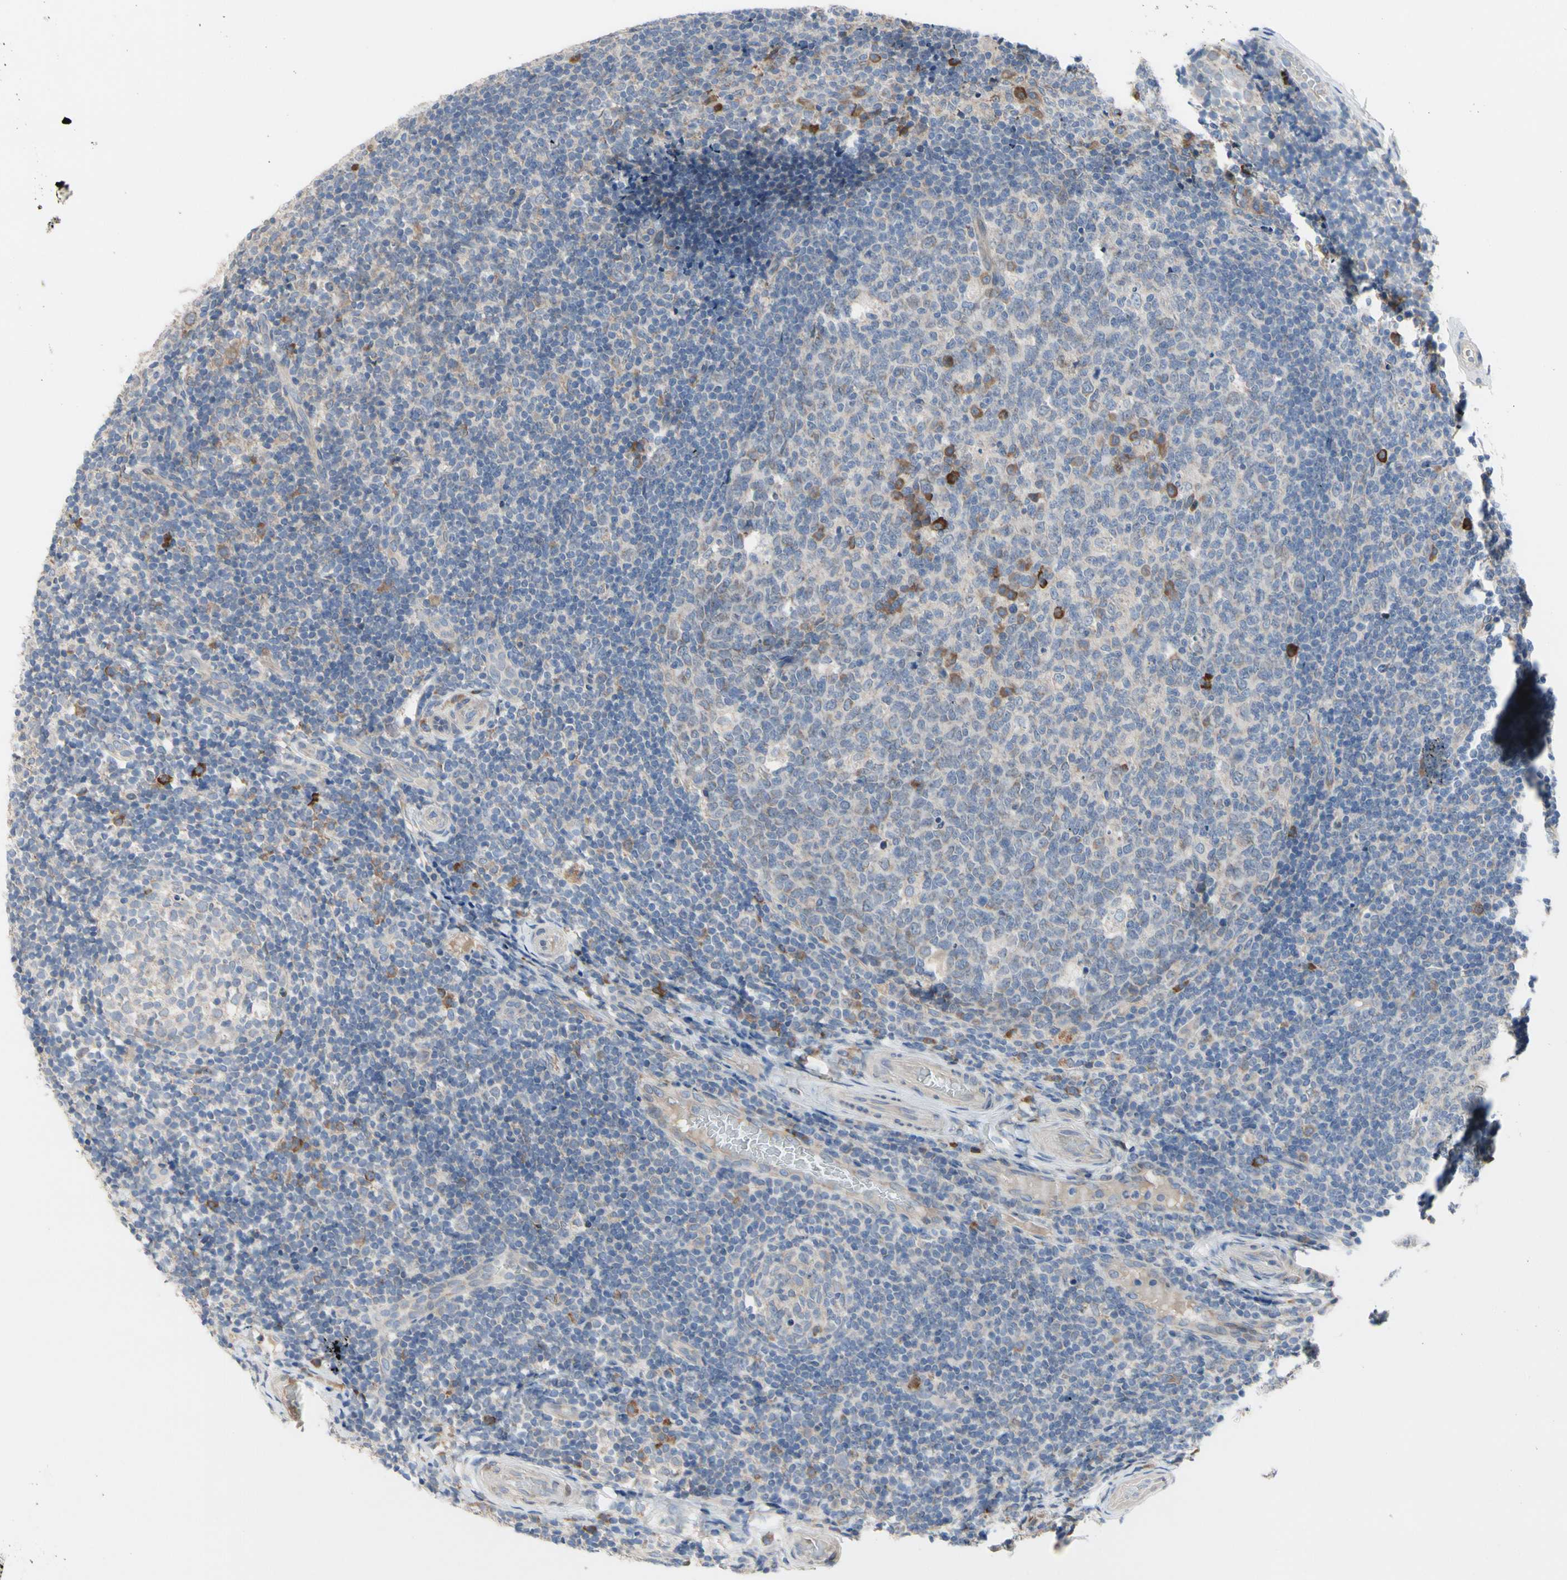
{"staining": {"intensity": "strong", "quantity": "<25%", "location": "cytoplasmic/membranous"}, "tissue": "tonsil", "cell_type": "Germinal center cells", "image_type": "normal", "snomed": [{"axis": "morphology", "description": "Normal tissue, NOS"}, {"axis": "topography", "description": "Tonsil"}], "caption": "An immunohistochemistry (IHC) image of normal tissue is shown. Protein staining in brown highlights strong cytoplasmic/membranous positivity in tonsil within germinal center cells.", "gene": "TTC14", "patient": {"sex": "female", "age": 19}}